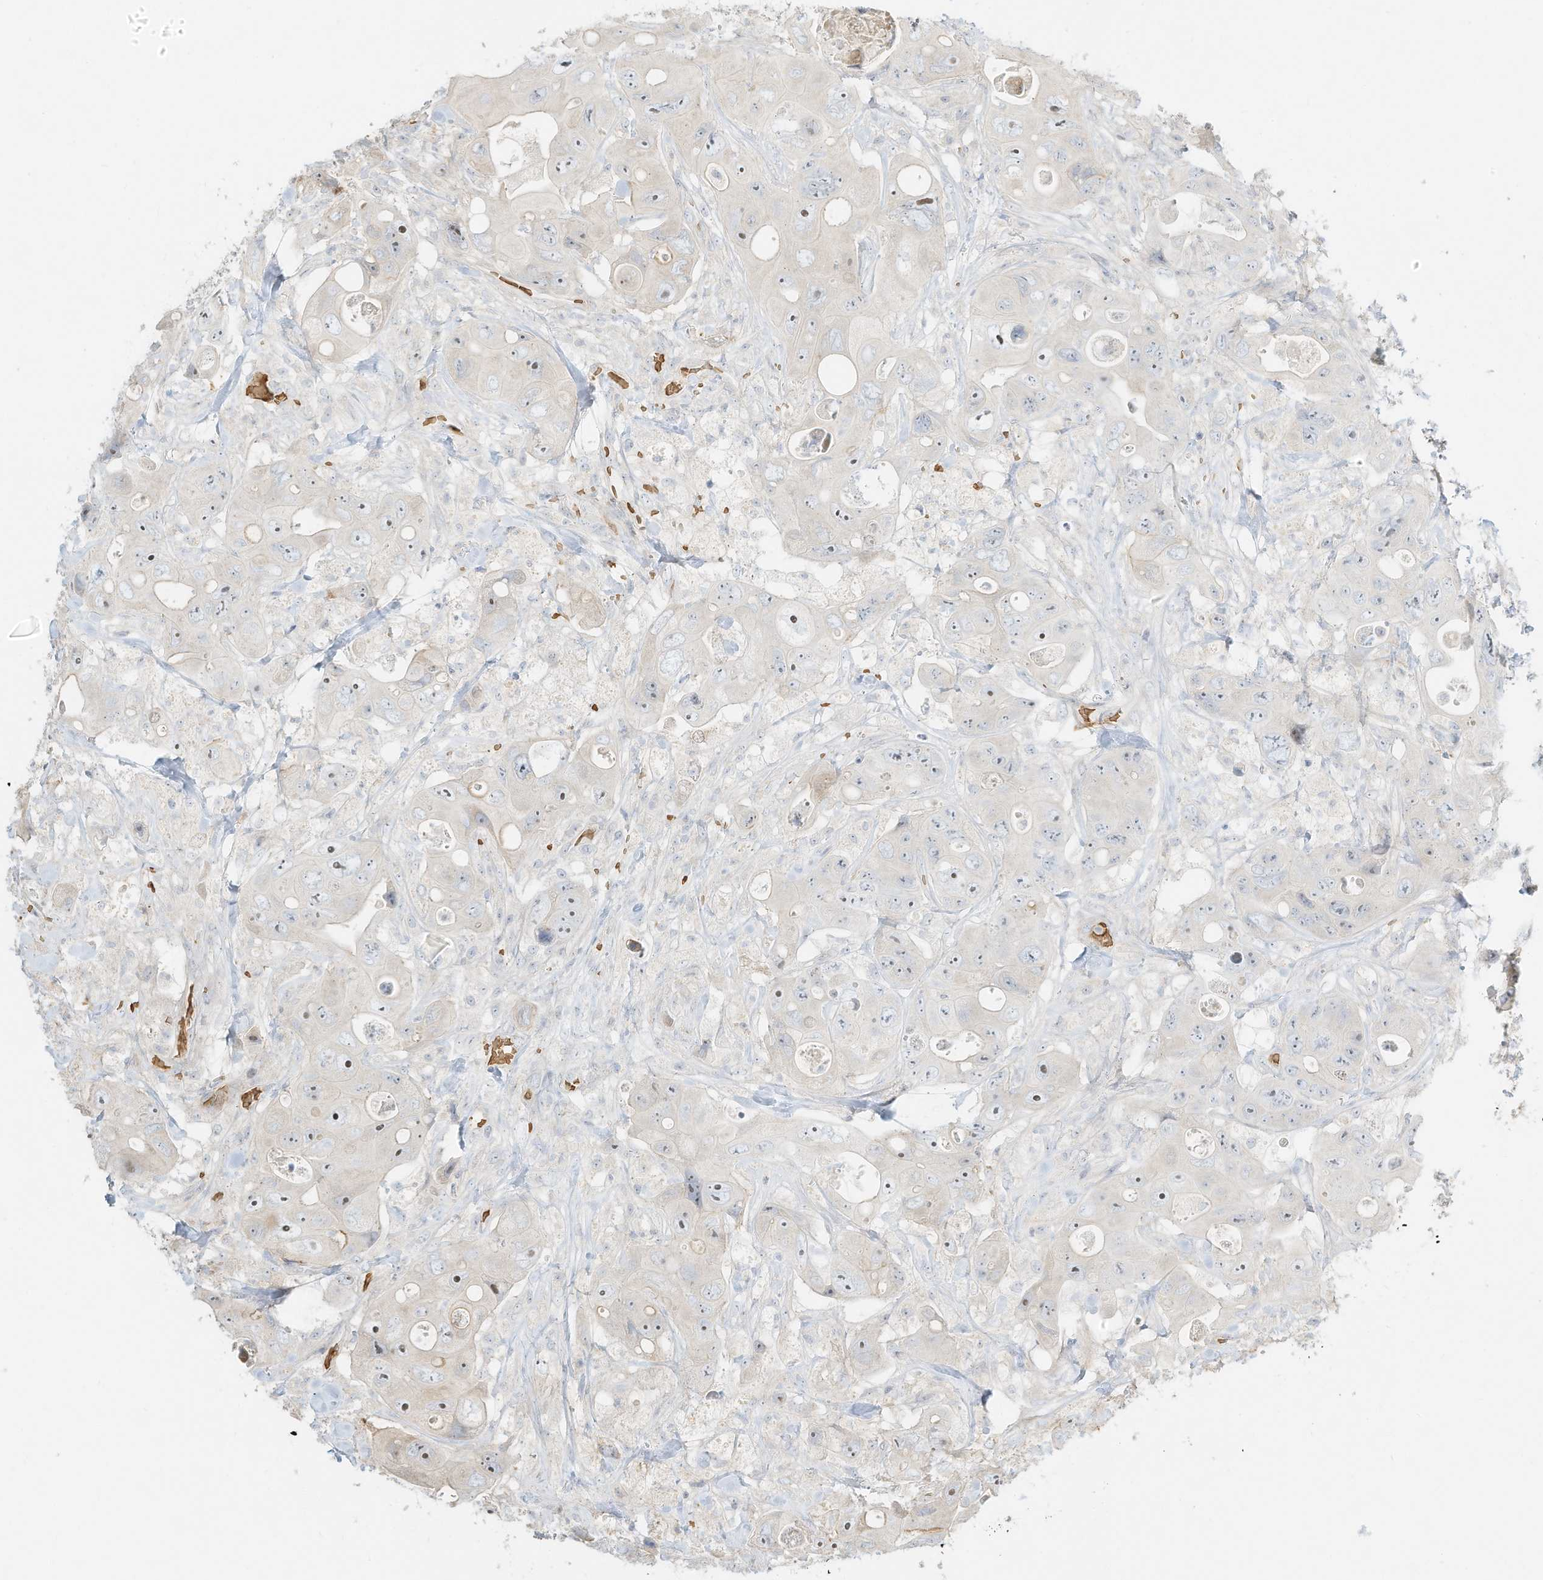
{"staining": {"intensity": "weak", "quantity": "<25%", "location": "nuclear"}, "tissue": "colorectal cancer", "cell_type": "Tumor cells", "image_type": "cancer", "snomed": [{"axis": "morphology", "description": "Adenocarcinoma, NOS"}, {"axis": "topography", "description": "Colon"}], "caption": "Colorectal cancer stained for a protein using immunohistochemistry exhibits no expression tumor cells.", "gene": "OFD1", "patient": {"sex": "female", "age": 46}}